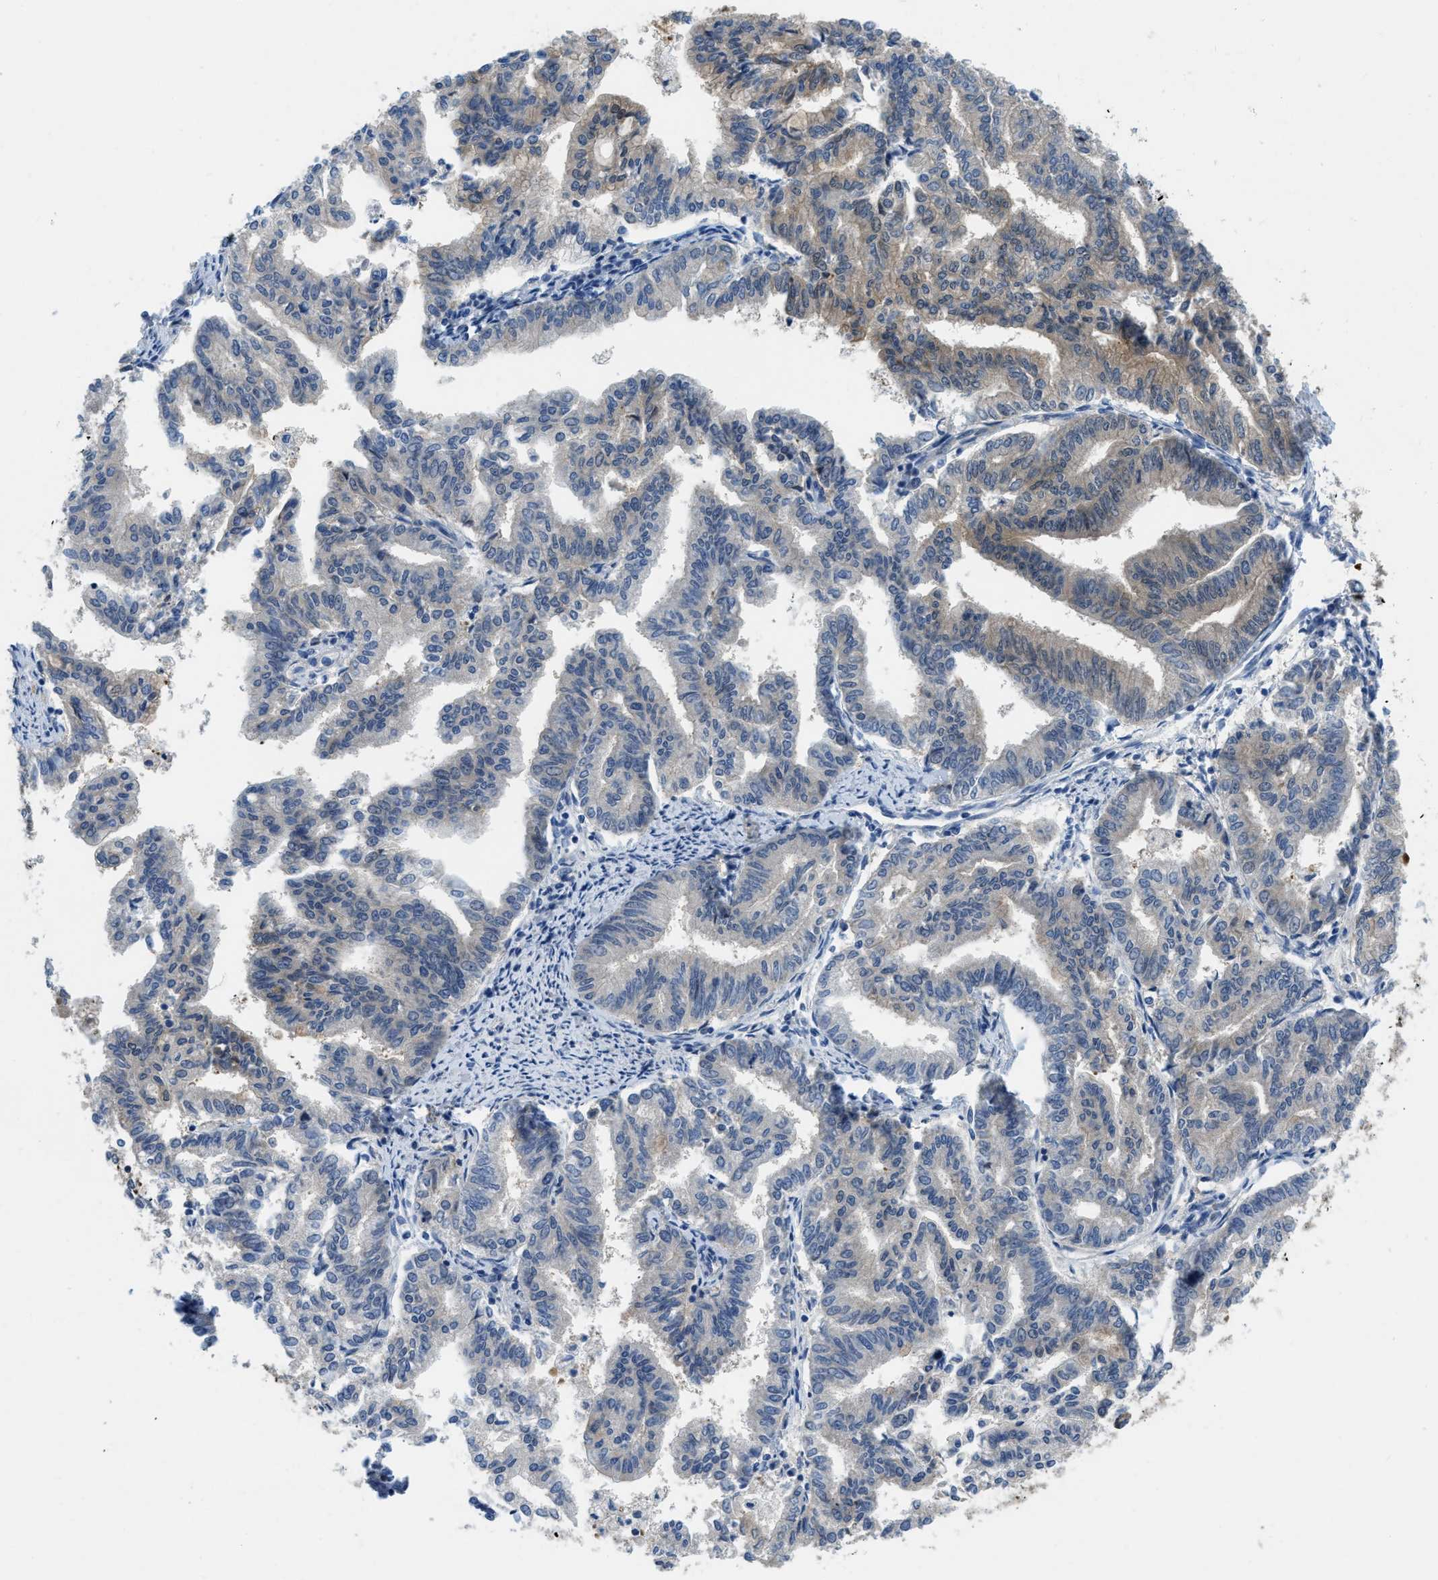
{"staining": {"intensity": "weak", "quantity": "25%-75%", "location": "cytoplasmic/membranous"}, "tissue": "endometrial cancer", "cell_type": "Tumor cells", "image_type": "cancer", "snomed": [{"axis": "morphology", "description": "Adenocarcinoma, NOS"}, {"axis": "topography", "description": "Endometrium"}], "caption": "A brown stain highlights weak cytoplasmic/membranous positivity of a protein in endometrial cancer (adenocarcinoma) tumor cells.", "gene": "PFKP", "patient": {"sex": "female", "age": 79}}